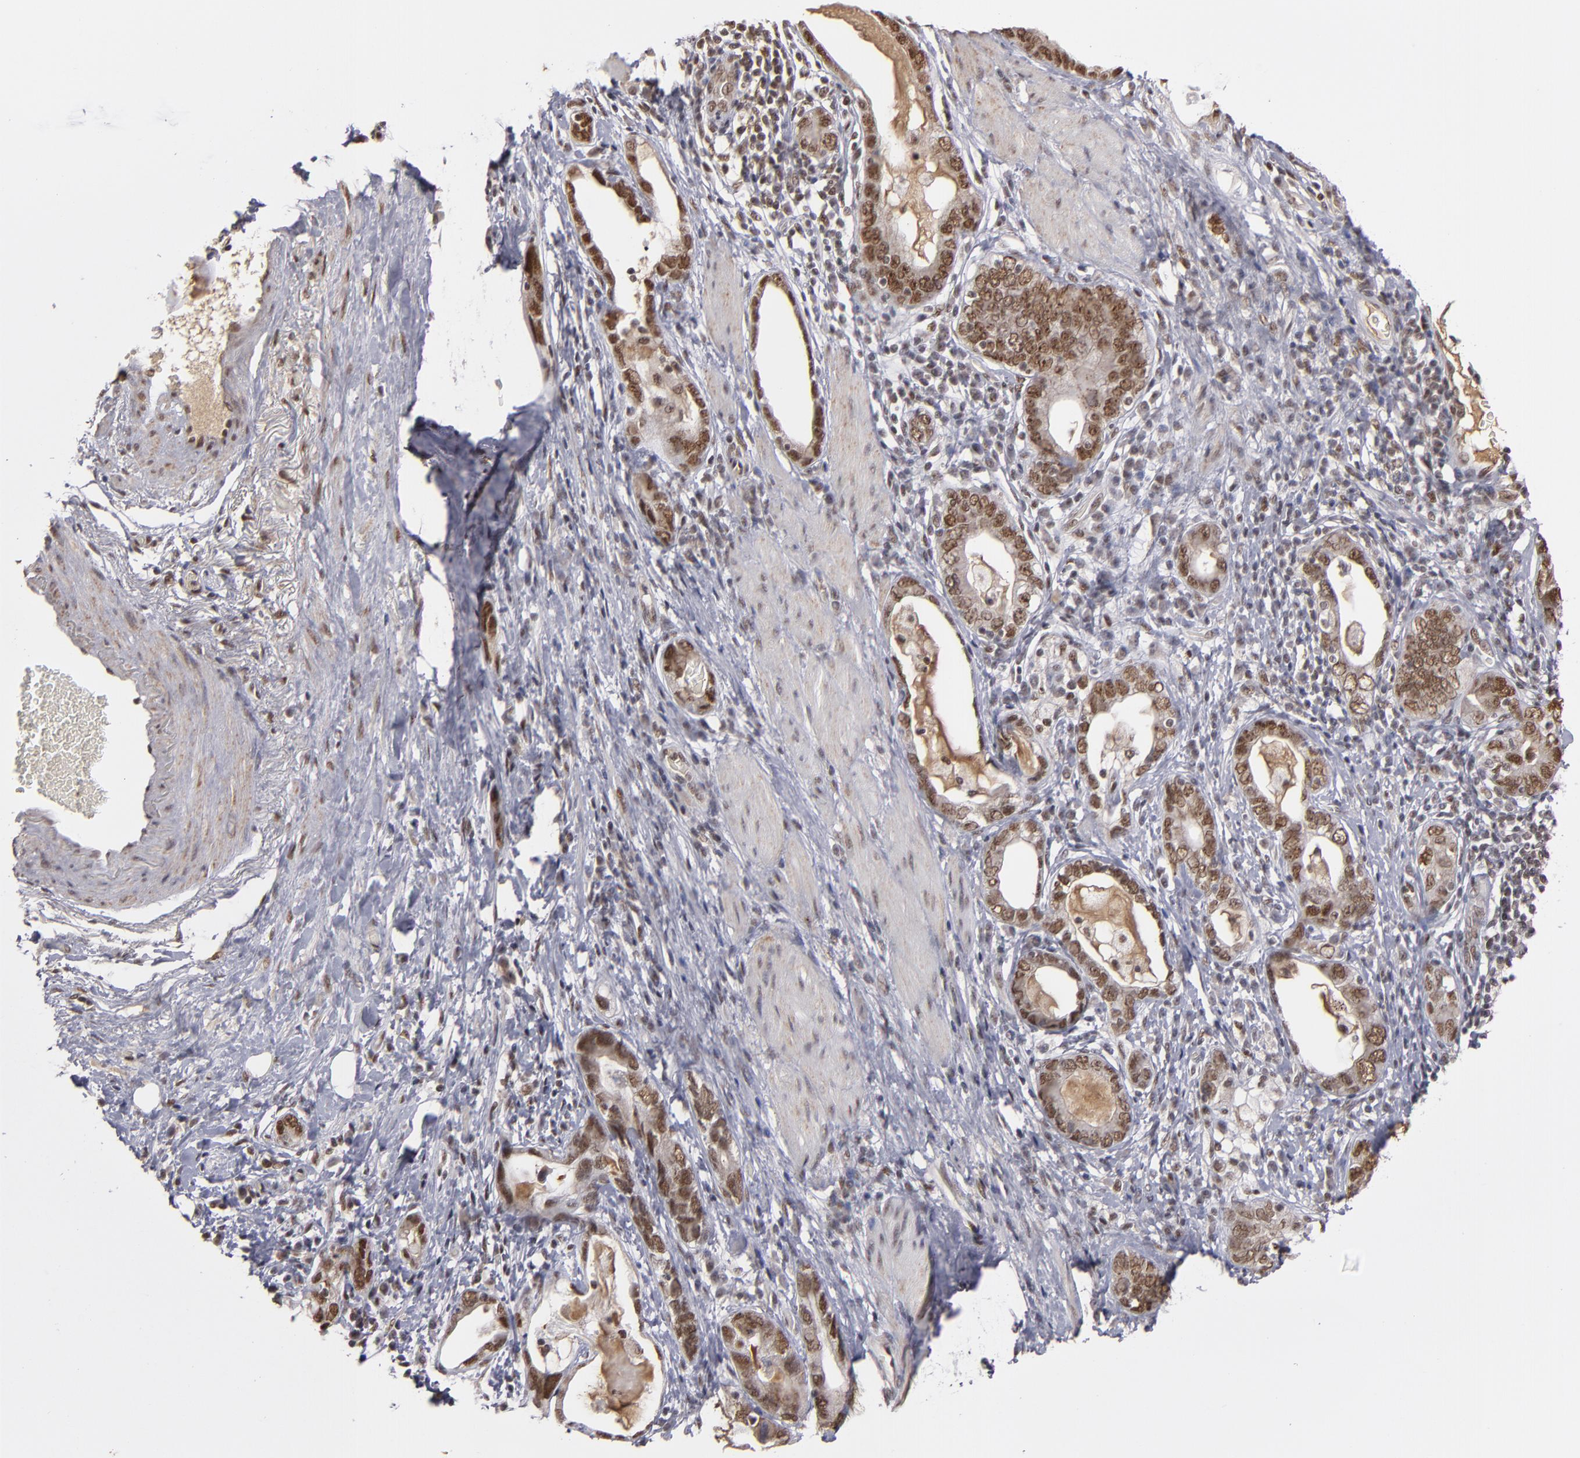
{"staining": {"intensity": "moderate", "quantity": ">75%", "location": "nuclear"}, "tissue": "stomach cancer", "cell_type": "Tumor cells", "image_type": "cancer", "snomed": [{"axis": "morphology", "description": "Adenocarcinoma, NOS"}, {"axis": "topography", "description": "Stomach, lower"}], "caption": "Protein staining exhibits moderate nuclear expression in about >75% of tumor cells in stomach cancer (adenocarcinoma).", "gene": "ZNF234", "patient": {"sex": "female", "age": 93}}